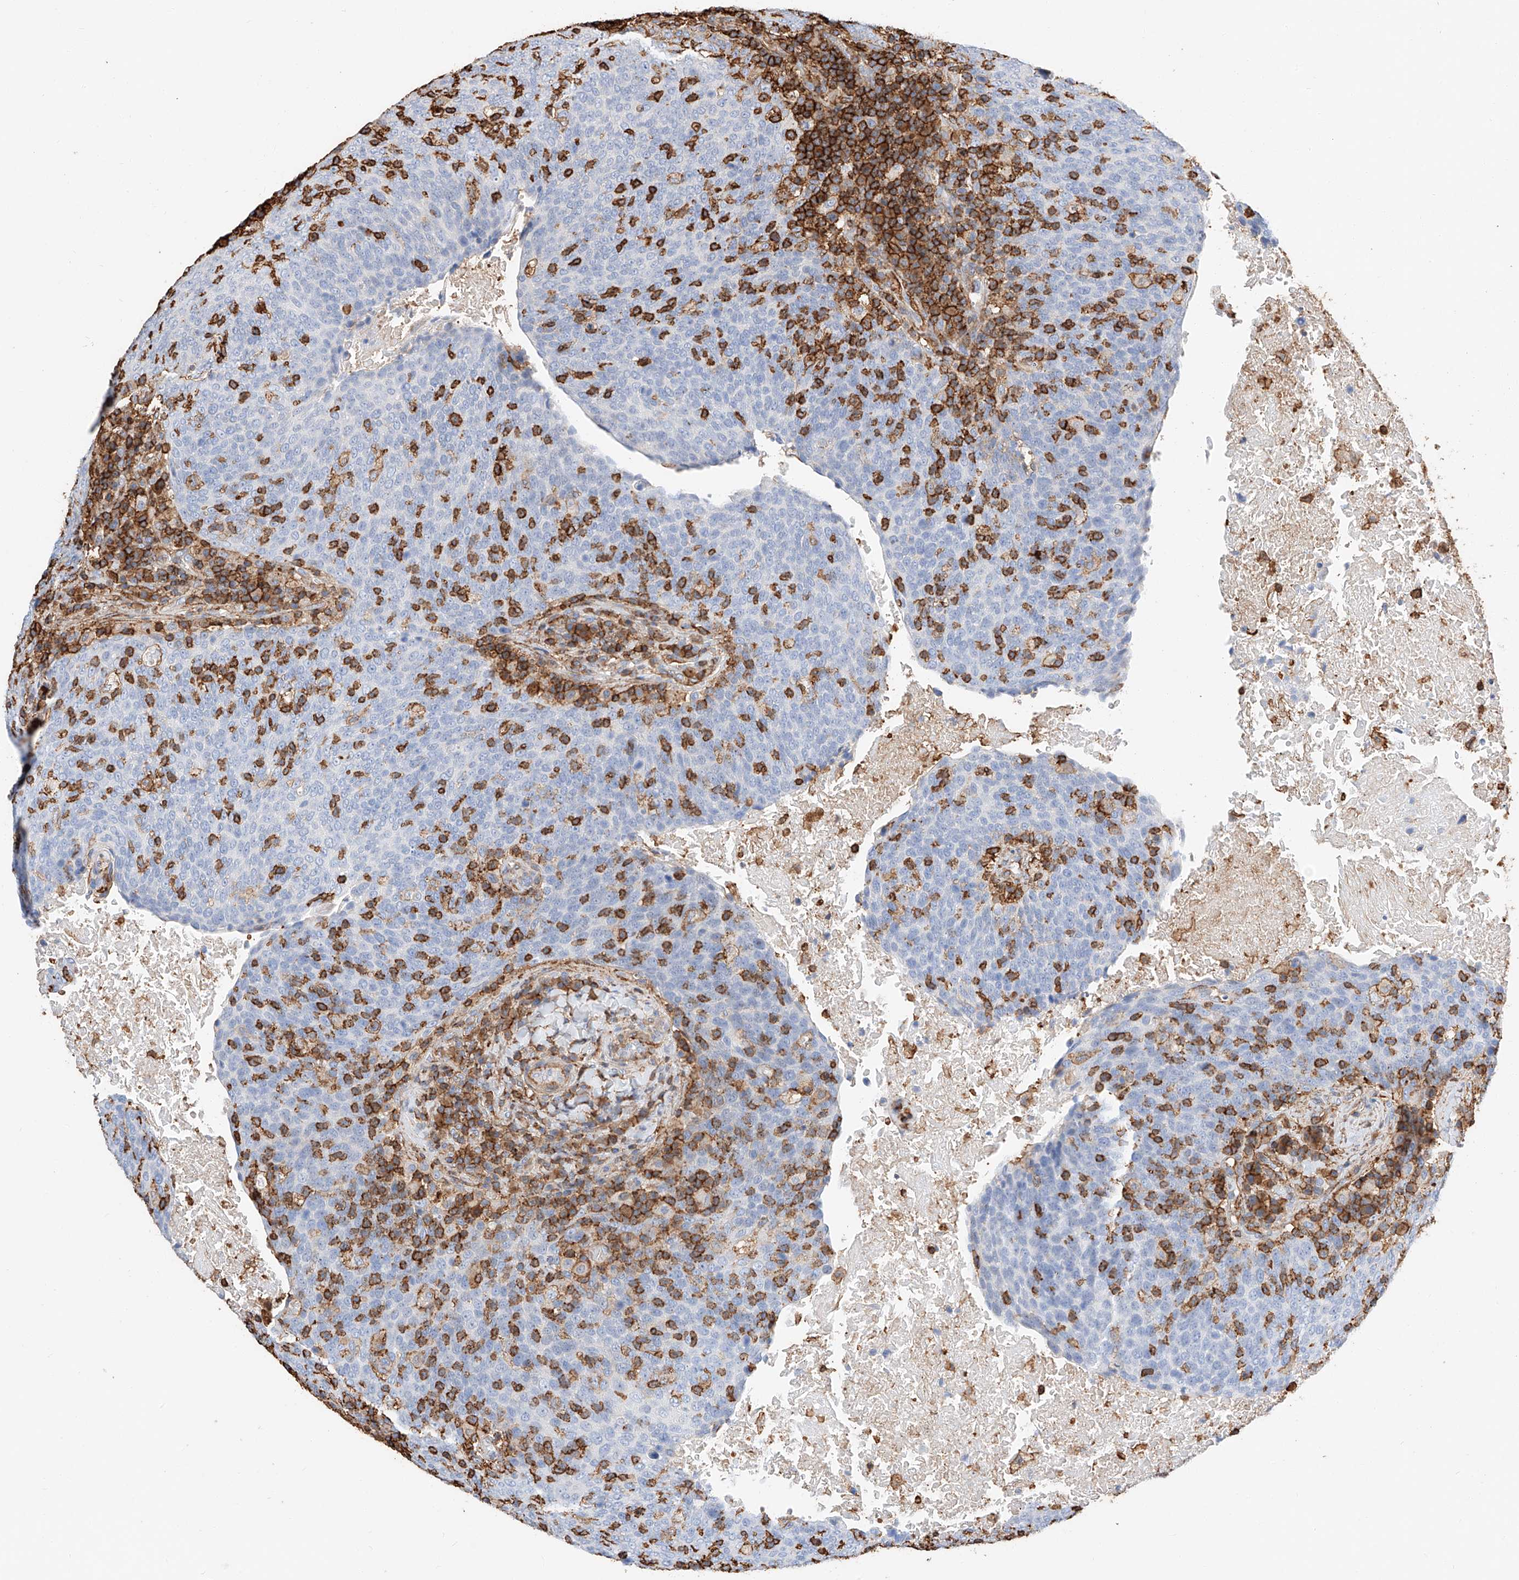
{"staining": {"intensity": "negative", "quantity": "none", "location": "none"}, "tissue": "head and neck cancer", "cell_type": "Tumor cells", "image_type": "cancer", "snomed": [{"axis": "morphology", "description": "Squamous cell carcinoma, NOS"}, {"axis": "morphology", "description": "Squamous cell carcinoma, metastatic, NOS"}, {"axis": "topography", "description": "Lymph node"}, {"axis": "topography", "description": "Head-Neck"}], "caption": "Human head and neck cancer stained for a protein using immunohistochemistry shows no staining in tumor cells.", "gene": "WFS1", "patient": {"sex": "male", "age": 62}}